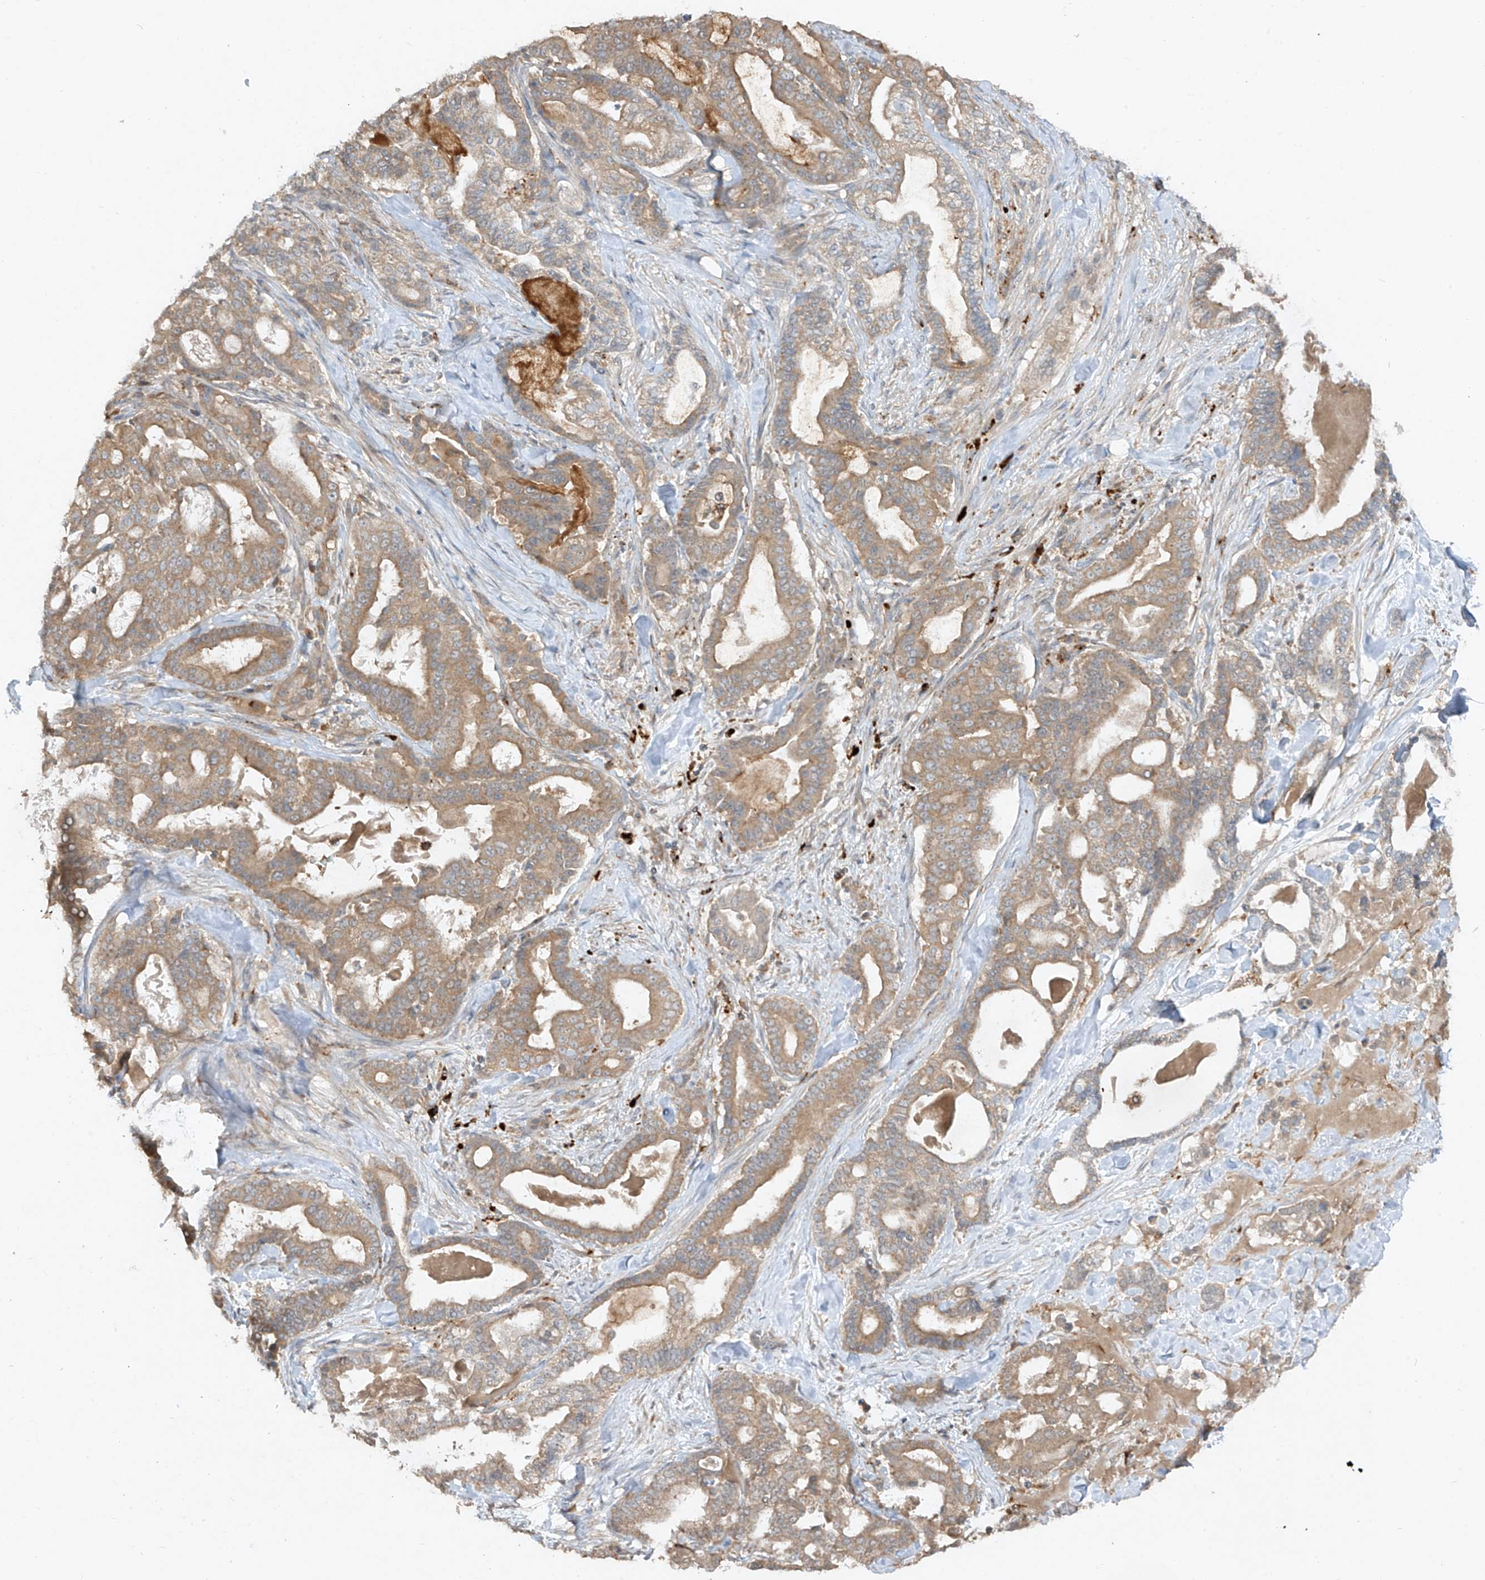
{"staining": {"intensity": "moderate", "quantity": ">75%", "location": "cytoplasmic/membranous"}, "tissue": "pancreatic cancer", "cell_type": "Tumor cells", "image_type": "cancer", "snomed": [{"axis": "morphology", "description": "Adenocarcinoma, NOS"}, {"axis": "topography", "description": "Pancreas"}], "caption": "Pancreatic cancer (adenocarcinoma) stained for a protein (brown) demonstrates moderate cytoplasmic/membranous positive expression in approximately >75% of tumor cells.", "gene": "LDAH", "patient": {"sex": "male", "age": 63}}